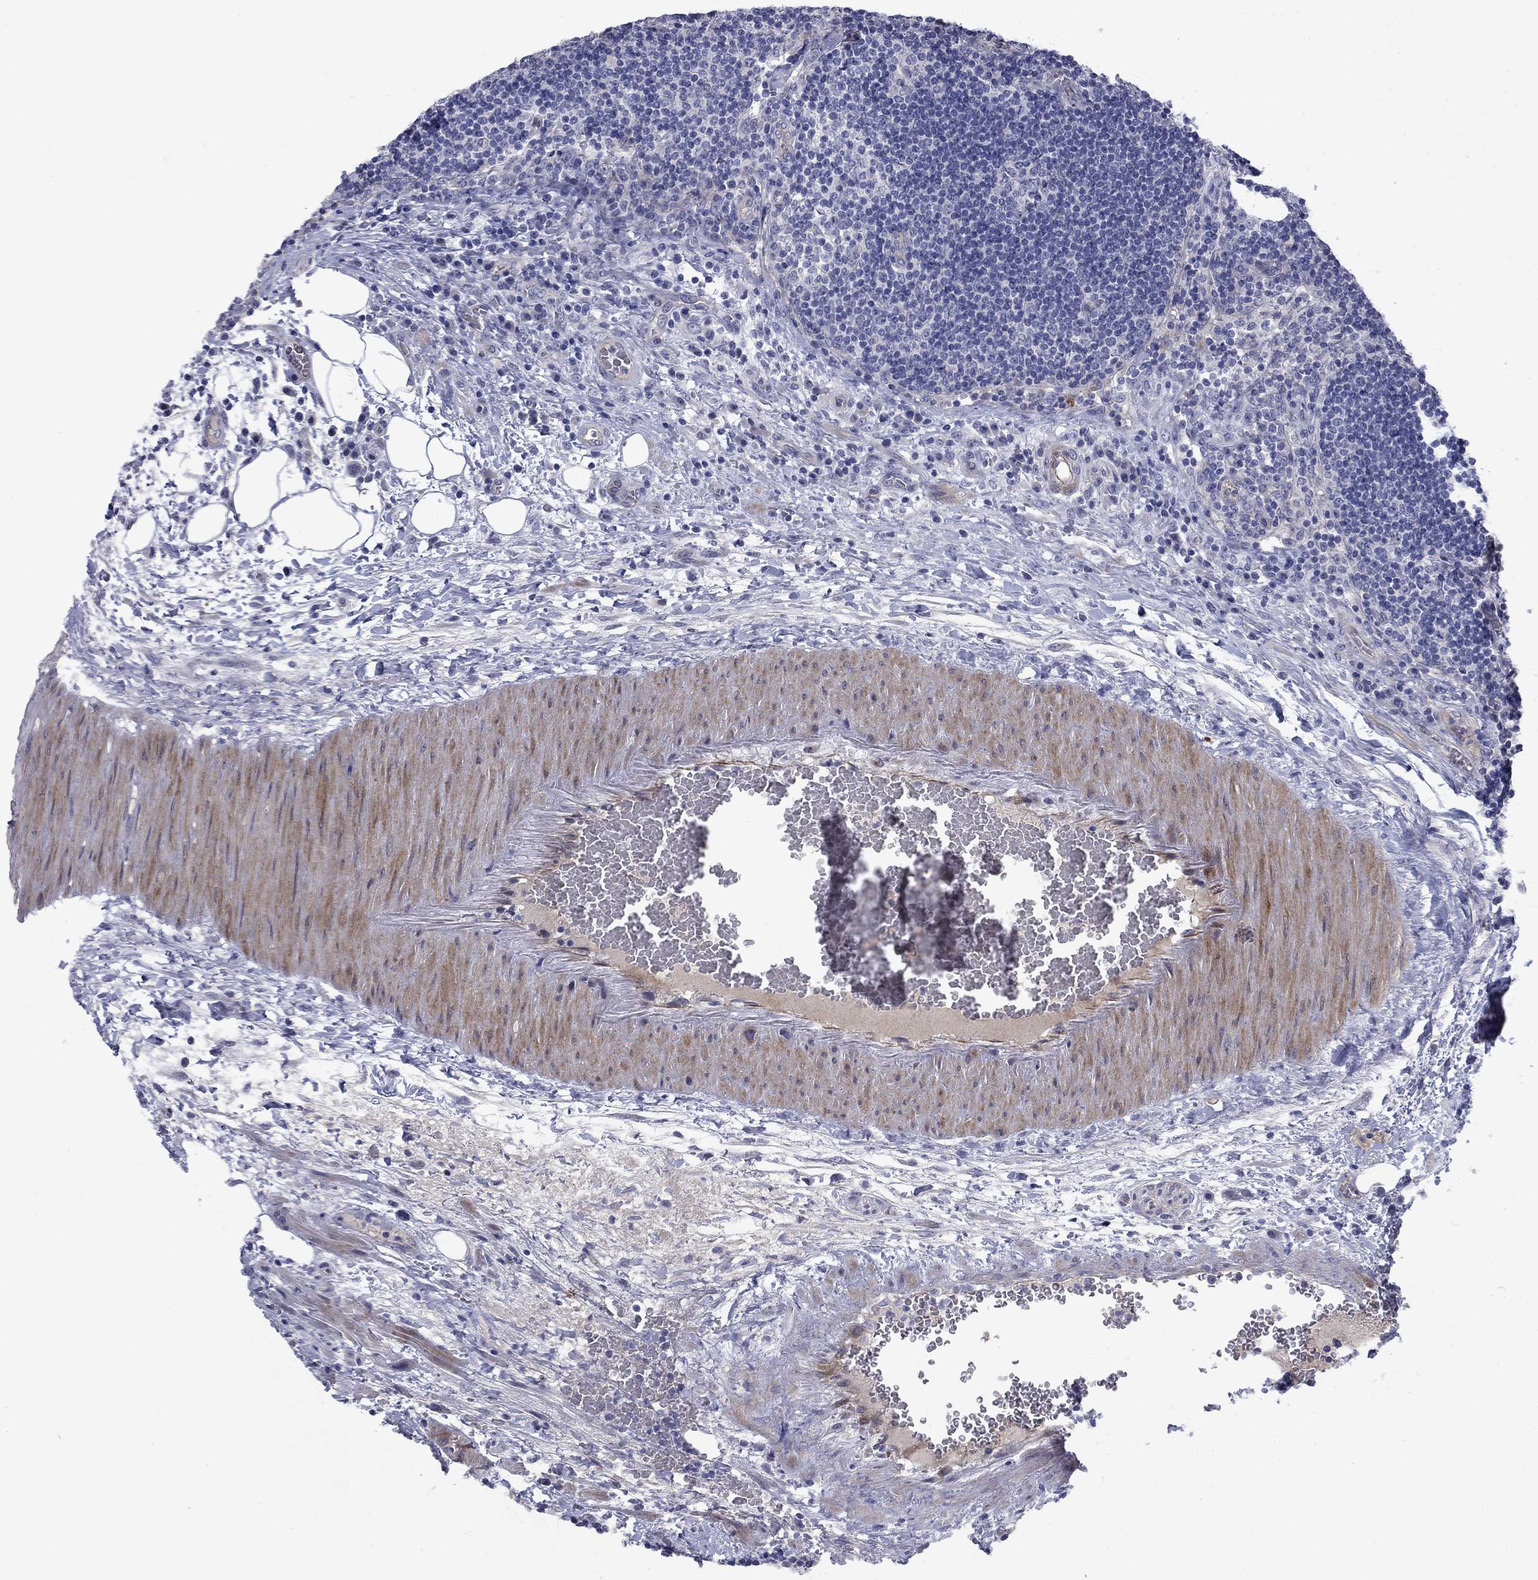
{"staining": {"intensity": "negative", "quantity": "none", "location": "none"}, "tissue": "lymph node", "cell_type": "Germinal center cells", "image_type": "normal", "snomed": [{"axis": "morphology", "description": "Normal tissue, NOS"}, {"axis": "topography", "description": "Lymph node"}], "caption": "Immunohistochemistry photomicrograph of unremarkable lymph node: lymph node stained with DAB displays no significant protein expression in germinal center cells.", "gene": "SLC1A1", "patient": {"sex": "male", "age": 63}}